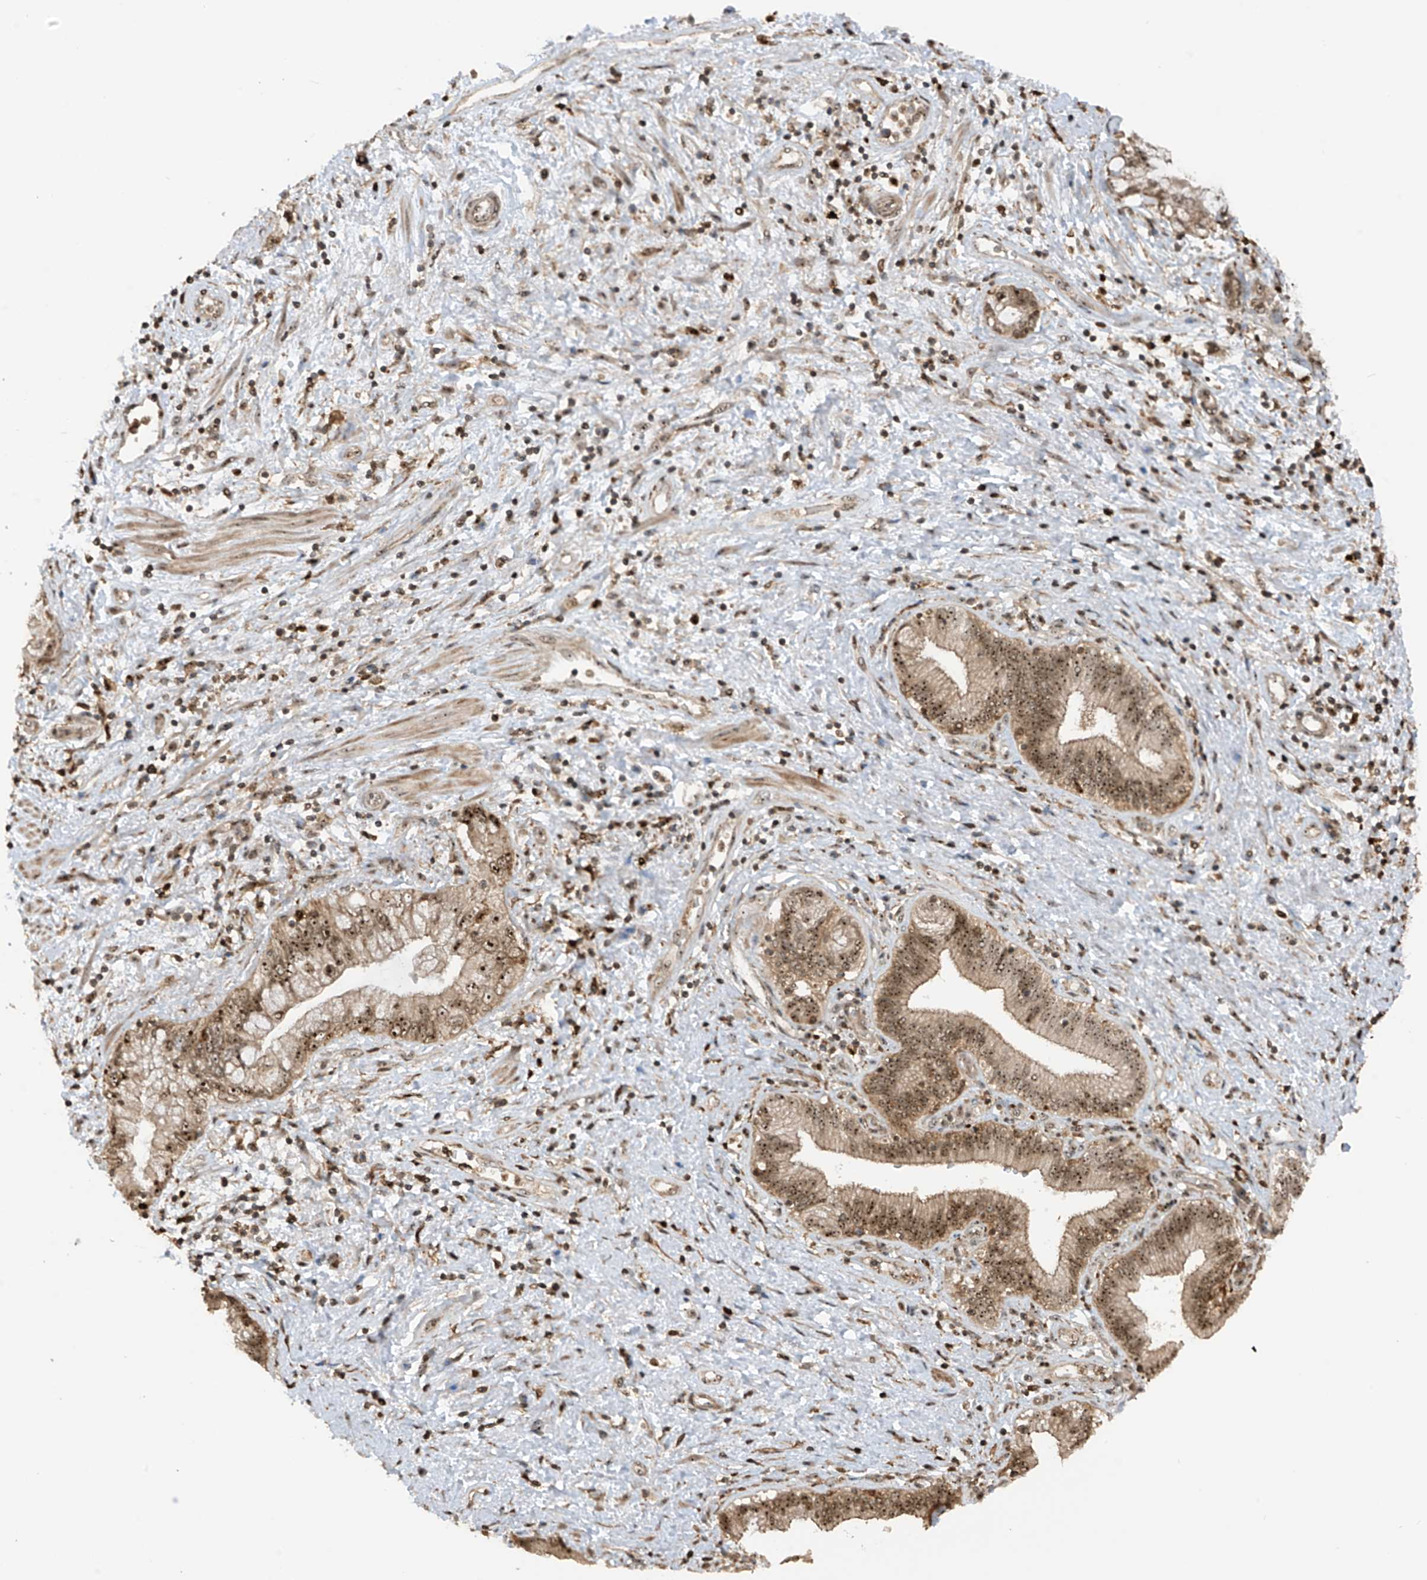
{"staining": {"intensity": "moderate", "quantity": "25%-75%", "location": "nuclear"}, "tissue": "pancreatic cancer", "cell_type": "Tumor cells", "image_type": "cancer", "snomed": [{"axis": "morphology", "description": "Adenocarcinoma, NOS"}, {"axis": "topography", "description": "Pancreas"}], "caption": "Approximately 25%-75% of tumor cells in adenocarcinoma (pancreatic) demonstrate moderate nuclear protein staining as visualized by brown immunohistochemical staining.", "gene": "REPIN1", "patient": {"sex": "female", "age": 73}}